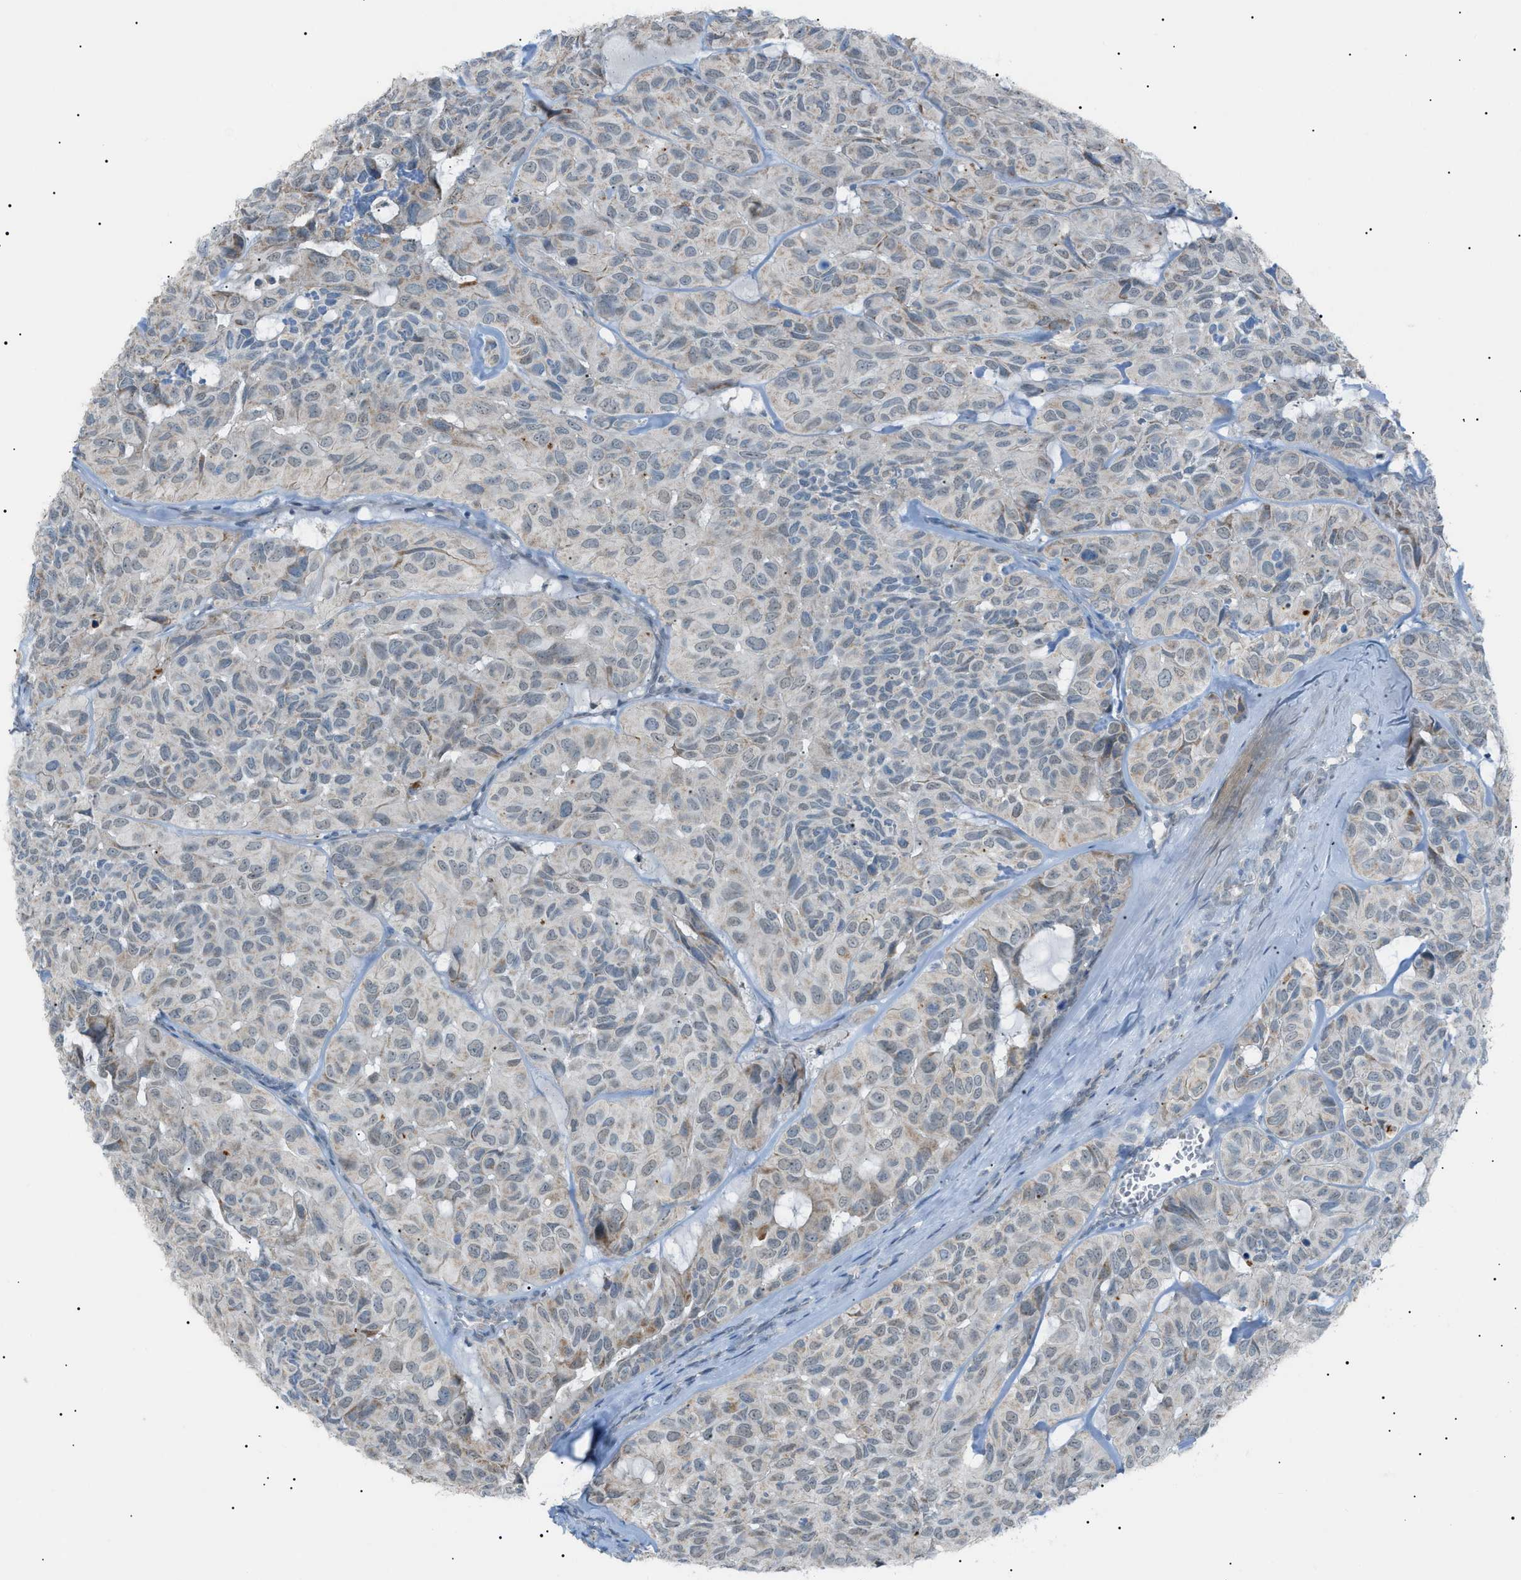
{"staining": {"intensity": "weak", "quantity": "<25%", "location": "cytoplasmic/membranous"}, "tissue": "head and neck cancer", "cell_type": "Tumor cells", "image_type": "cancer", "snomed": [{"axis": "morphology", "description": "Adenocarcinoma, NOS"}, {"axis": "topography", "description": "Salivary gland, NOS"}, {"axis": "topography", "description": "Head-Neck"}], "caption": "The histopathology image shows no significant expression in tumor cells of head and neck cancer.", "gene": "ZNF516", "patient": {"sex": "female", "age": 76}}